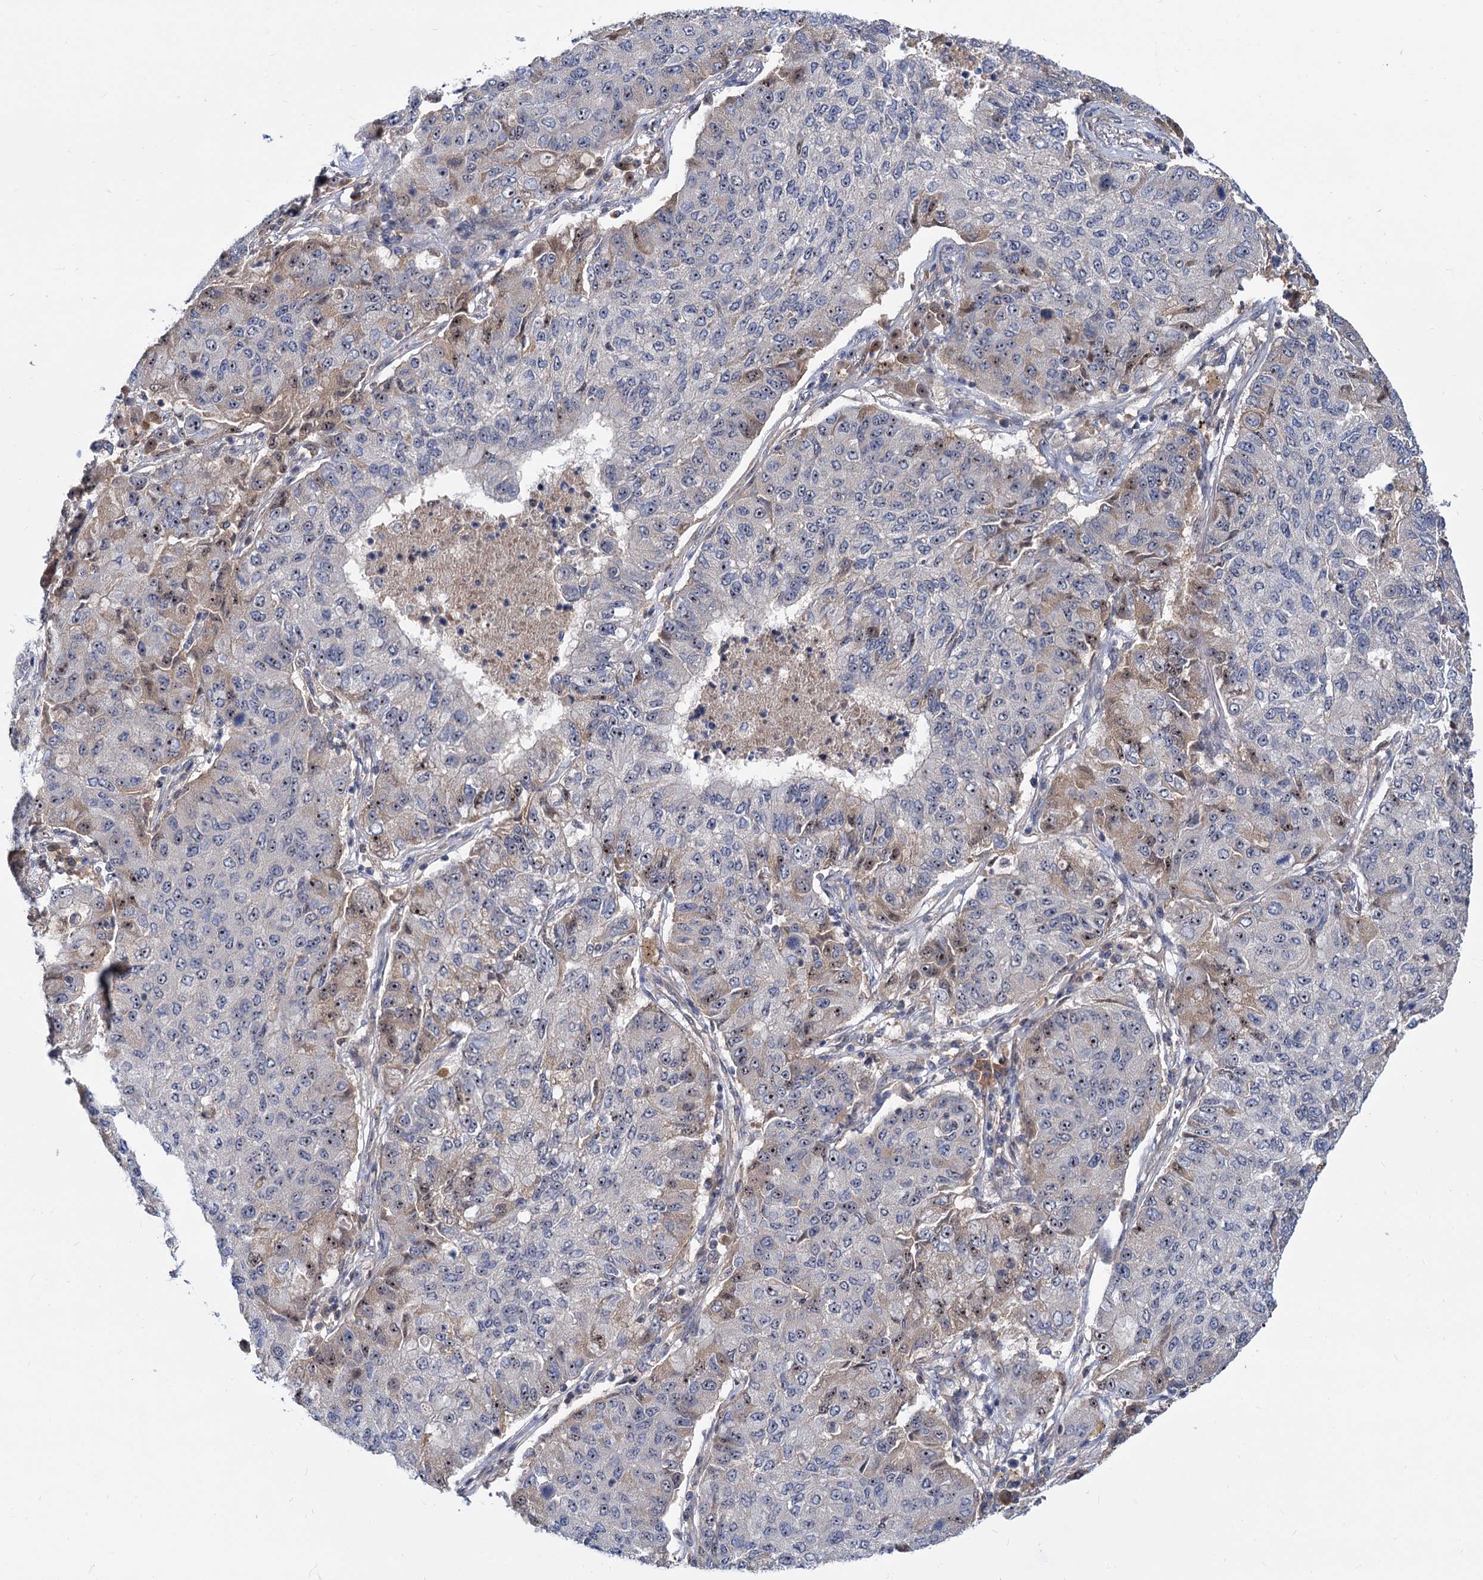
{"staining": {"intensity": "moderate", "quantity": "<25%", "location": "cytoplasmic/membranous,nuclear"}, "tissue": "lung cancer", "cell_type": "Tumor cells", "image_type": "cancer", "snomed": [{"axis": "morphology", "description": "Squamous cell carcinoma, NOS"}, {"axis": "topography", "description": "Lung"}], "caption": "A brown stain shows moderate cytoplasmic/membranous and nuclear staining of a protein in human lung cancer (squamous cell carcinoma) tumor cells.", "gene": "SNX15", "patient": {"sex": "male", "age": 74}}